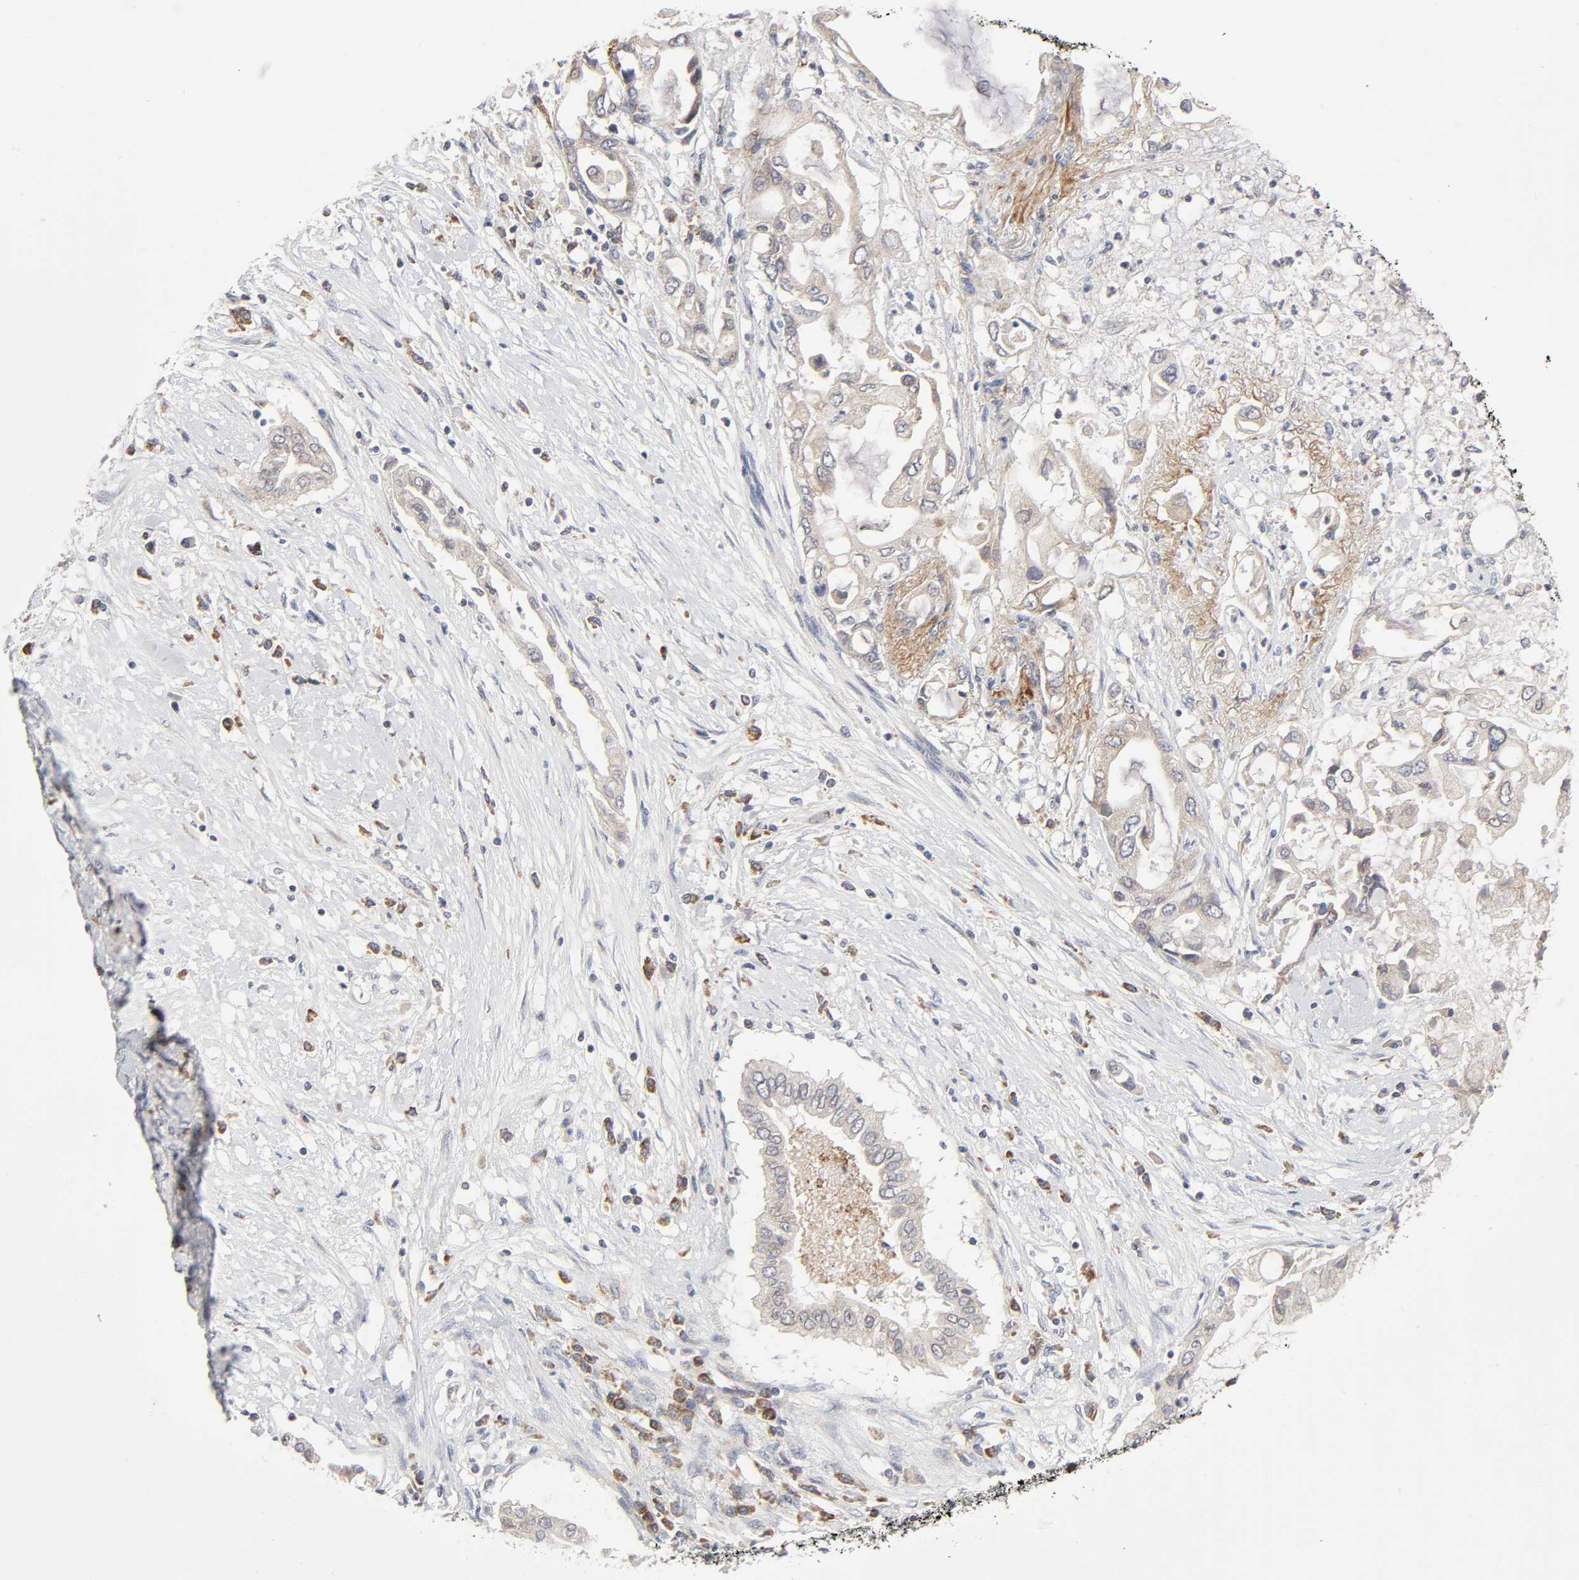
{"staining": {"intensity": "weak", "quantity": ">75%", "location": "cytoplasmic/membranous"}, "tissue": "pancreatic cancer", "cell_type": "Tumor cells", "image_type": "cancer", "snomed": [{"axis": "morphology", "description": "Adenocarcinoma, NOS"}, {"axis": "topography", "description": "Pancreas"}], "caption": "An immunohistochemistry (IHC) micrograph of tumor tissue is shown. Protein staining in brown labels weak cytoplasmic/membranous positivity in pancreatic cancer within tumor cells. (DAB IHC, brown staining for protein, blue staining for nuclei).", "gene": "IL4R", "patient": {"sex": "female", "age": 57}}